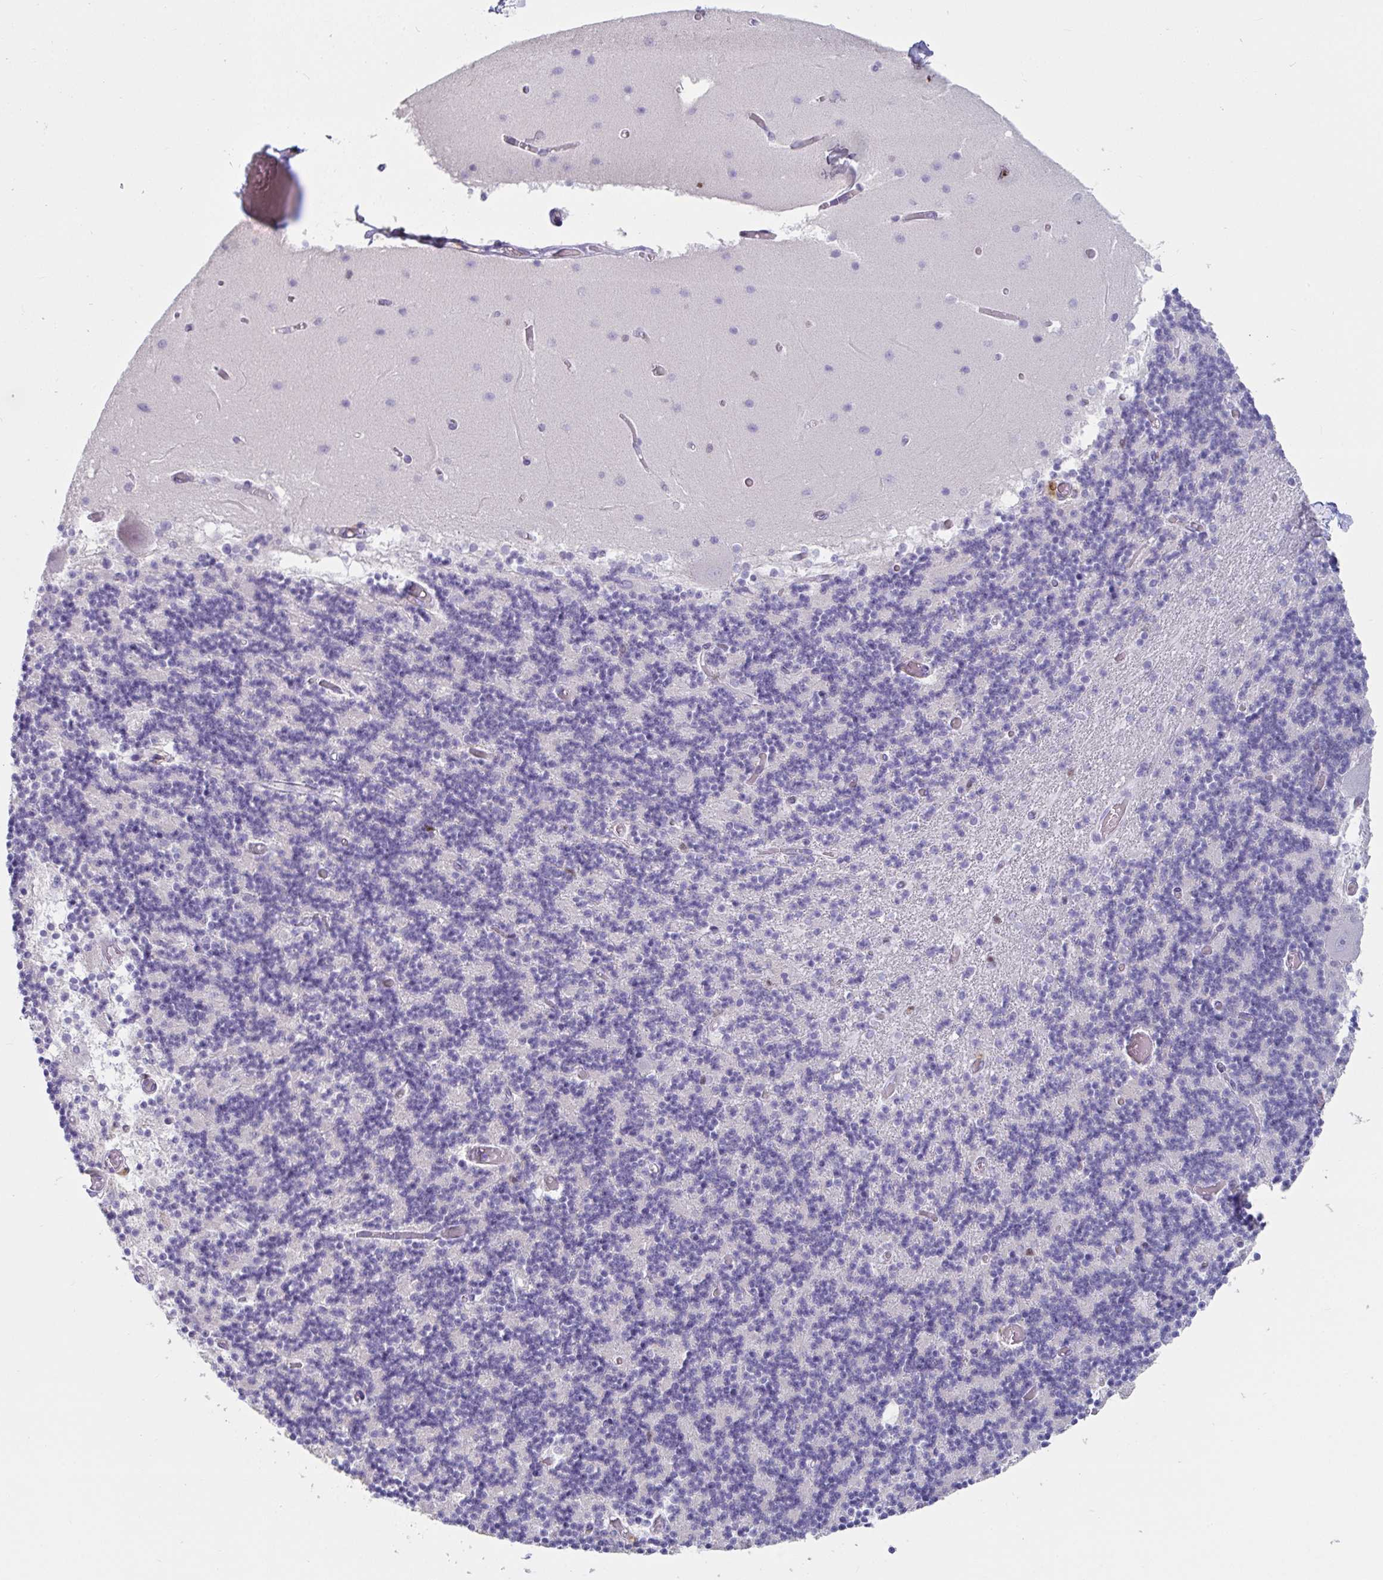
{"staining": {"intensity": "negative", "quantity": "none", "location": "none"}, "tissue": "cerebellum", "cell_type": "Cells in granular layer", "image_type": "normal", "snomed": [{"axis": "morphology", "description": "Normal tissue, NOS"}, {"axis": "topography", "description": "Cerebellum"}], "caption": "Immunohistochemistry (IHC) of unremarkable human cerebellum displays no expression in cells in granular layer.", "gene": "ZNF586", "patient": {"sex": "female", "age": 28}}